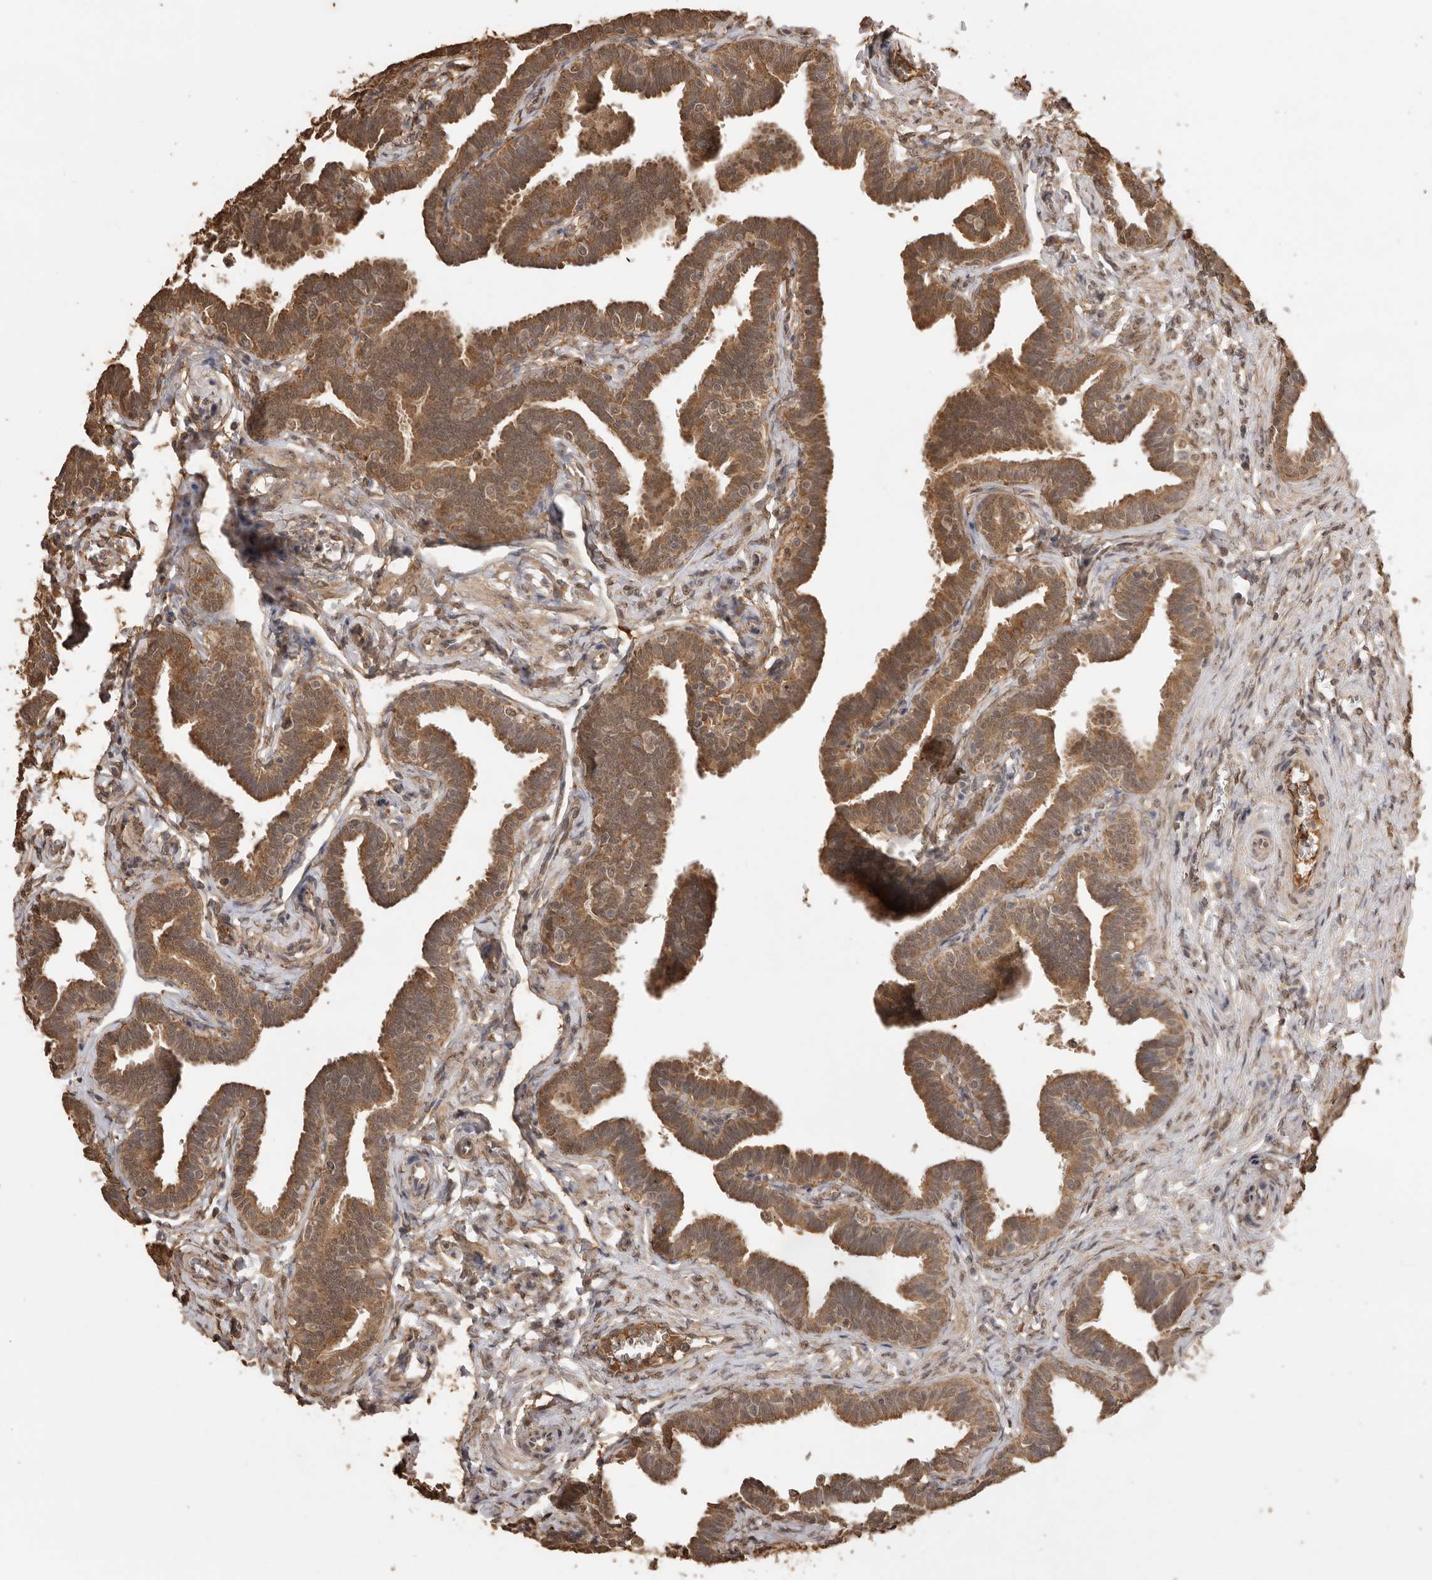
{"staining": {"intensity": "moderate", "quantity": ">75%", "location": "cytoplasmic/membranous"}, "tissue": "fallopian tube", "cell_type": "Glandular cells", "image_type": "normal", "snomed": [{"axis": "morphology", "description": "Normal tissue, NOS"}, {"axis": "topography", "description": "Fallopian tube"}, {"axis": "topography", "description": "Ovary"}], "caption": "The immunohistochemical stain labels moderate cytoplasmic/membranous positivity in glandular cells of normal fallopian tube. The staining is performed using DAB (3,3'-diaminobenzidine) brown chromogen to label protein expression. The nuclei are counter-stained blue using hematoxylin.", "gene": "JAG2", "patient": {"sex": "female", "age": 23}}